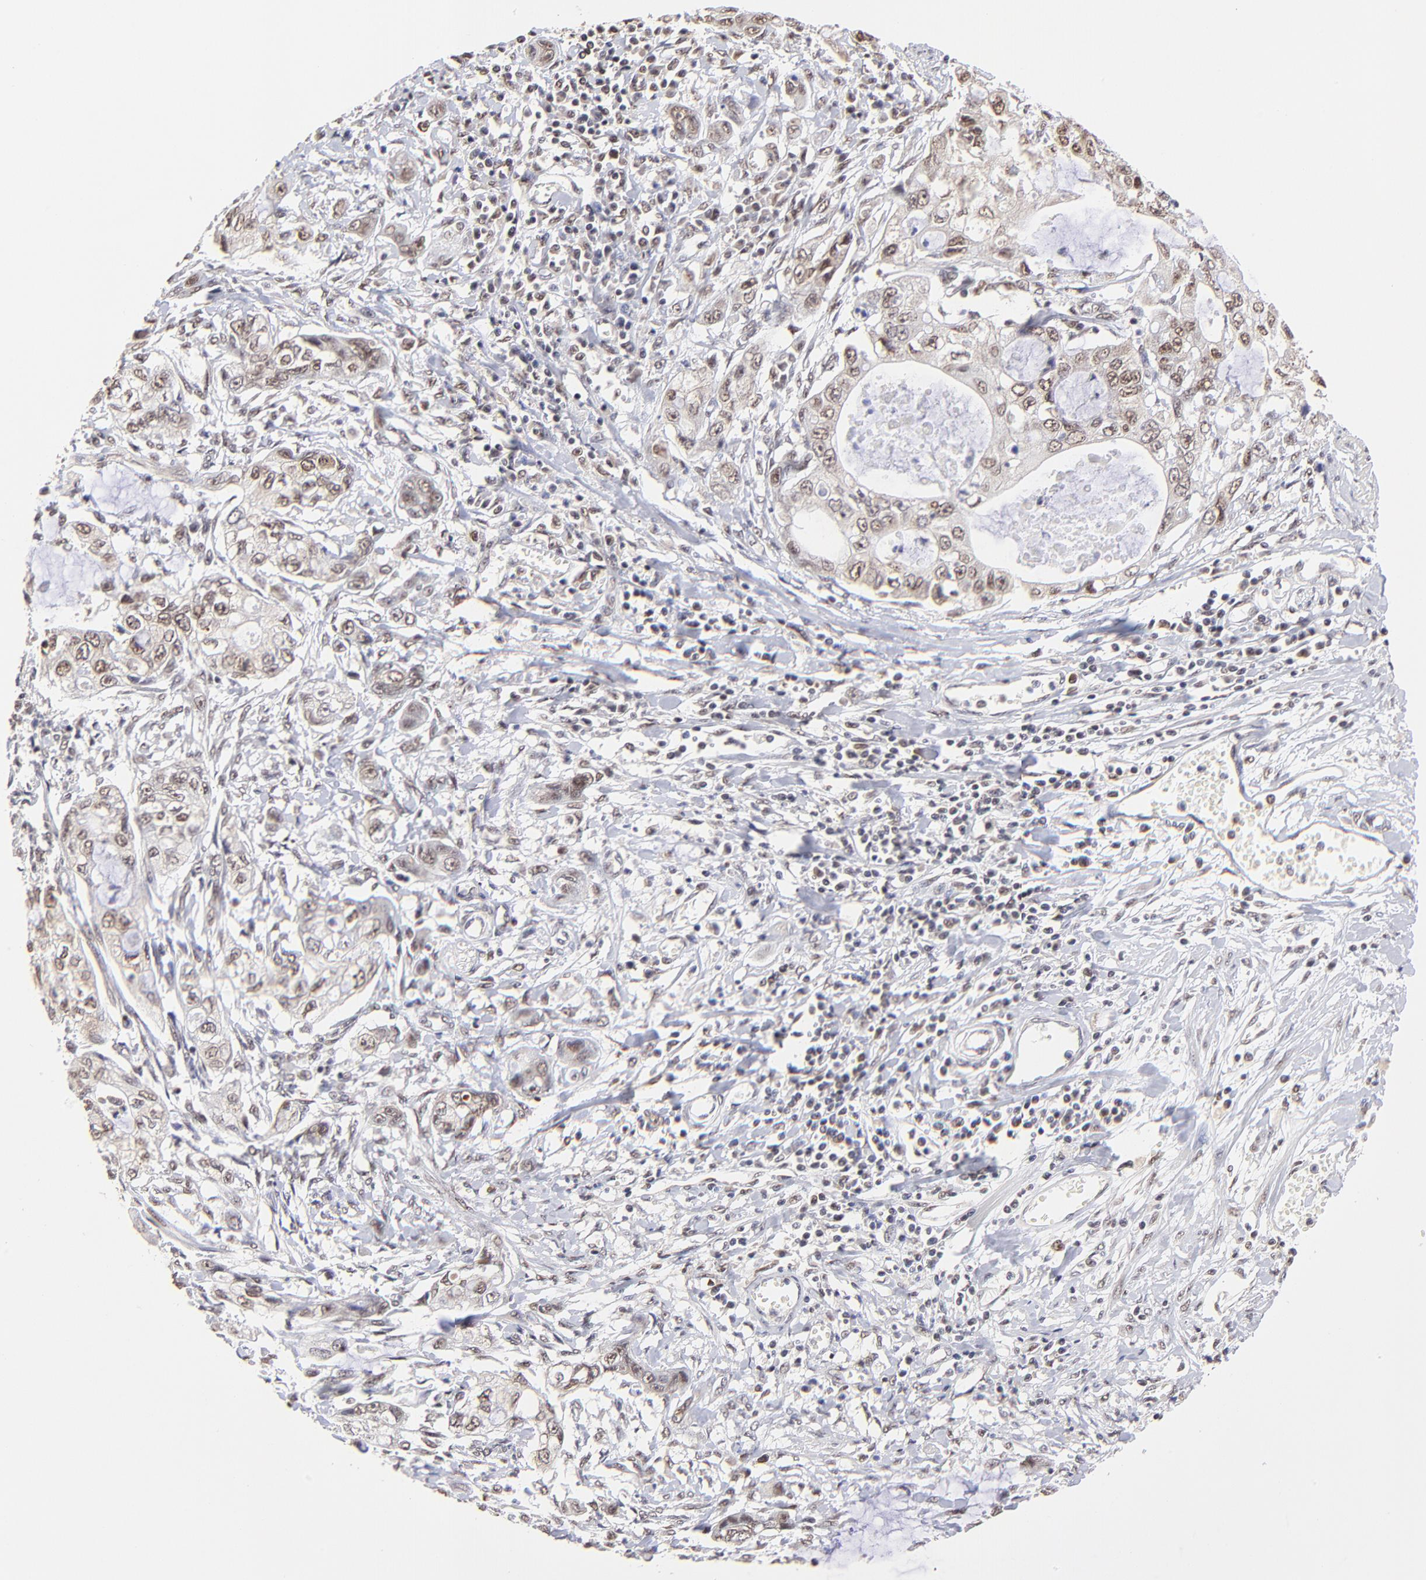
{"staining": {"intensity": "weak", "quantity": ">75%", "location": "nuclear"}, "tissue": "stomach cancer", "cell_type": "Tumor cells", "image_type": "cancer", "snomed": [{"axis": "morphology", "description": "Adenocarcinoma, NOS"}, {"axis": "topography", "description": "Stomach, upper"}], "caption": "Weak nuclear staining for a protein is appreciated in approximately >75% of tumor cells of adenocarcinoma (stomach) using immunohistochemistry.", "gene": "ZNF670", "patient": {"sex": "female", "age": 52}}